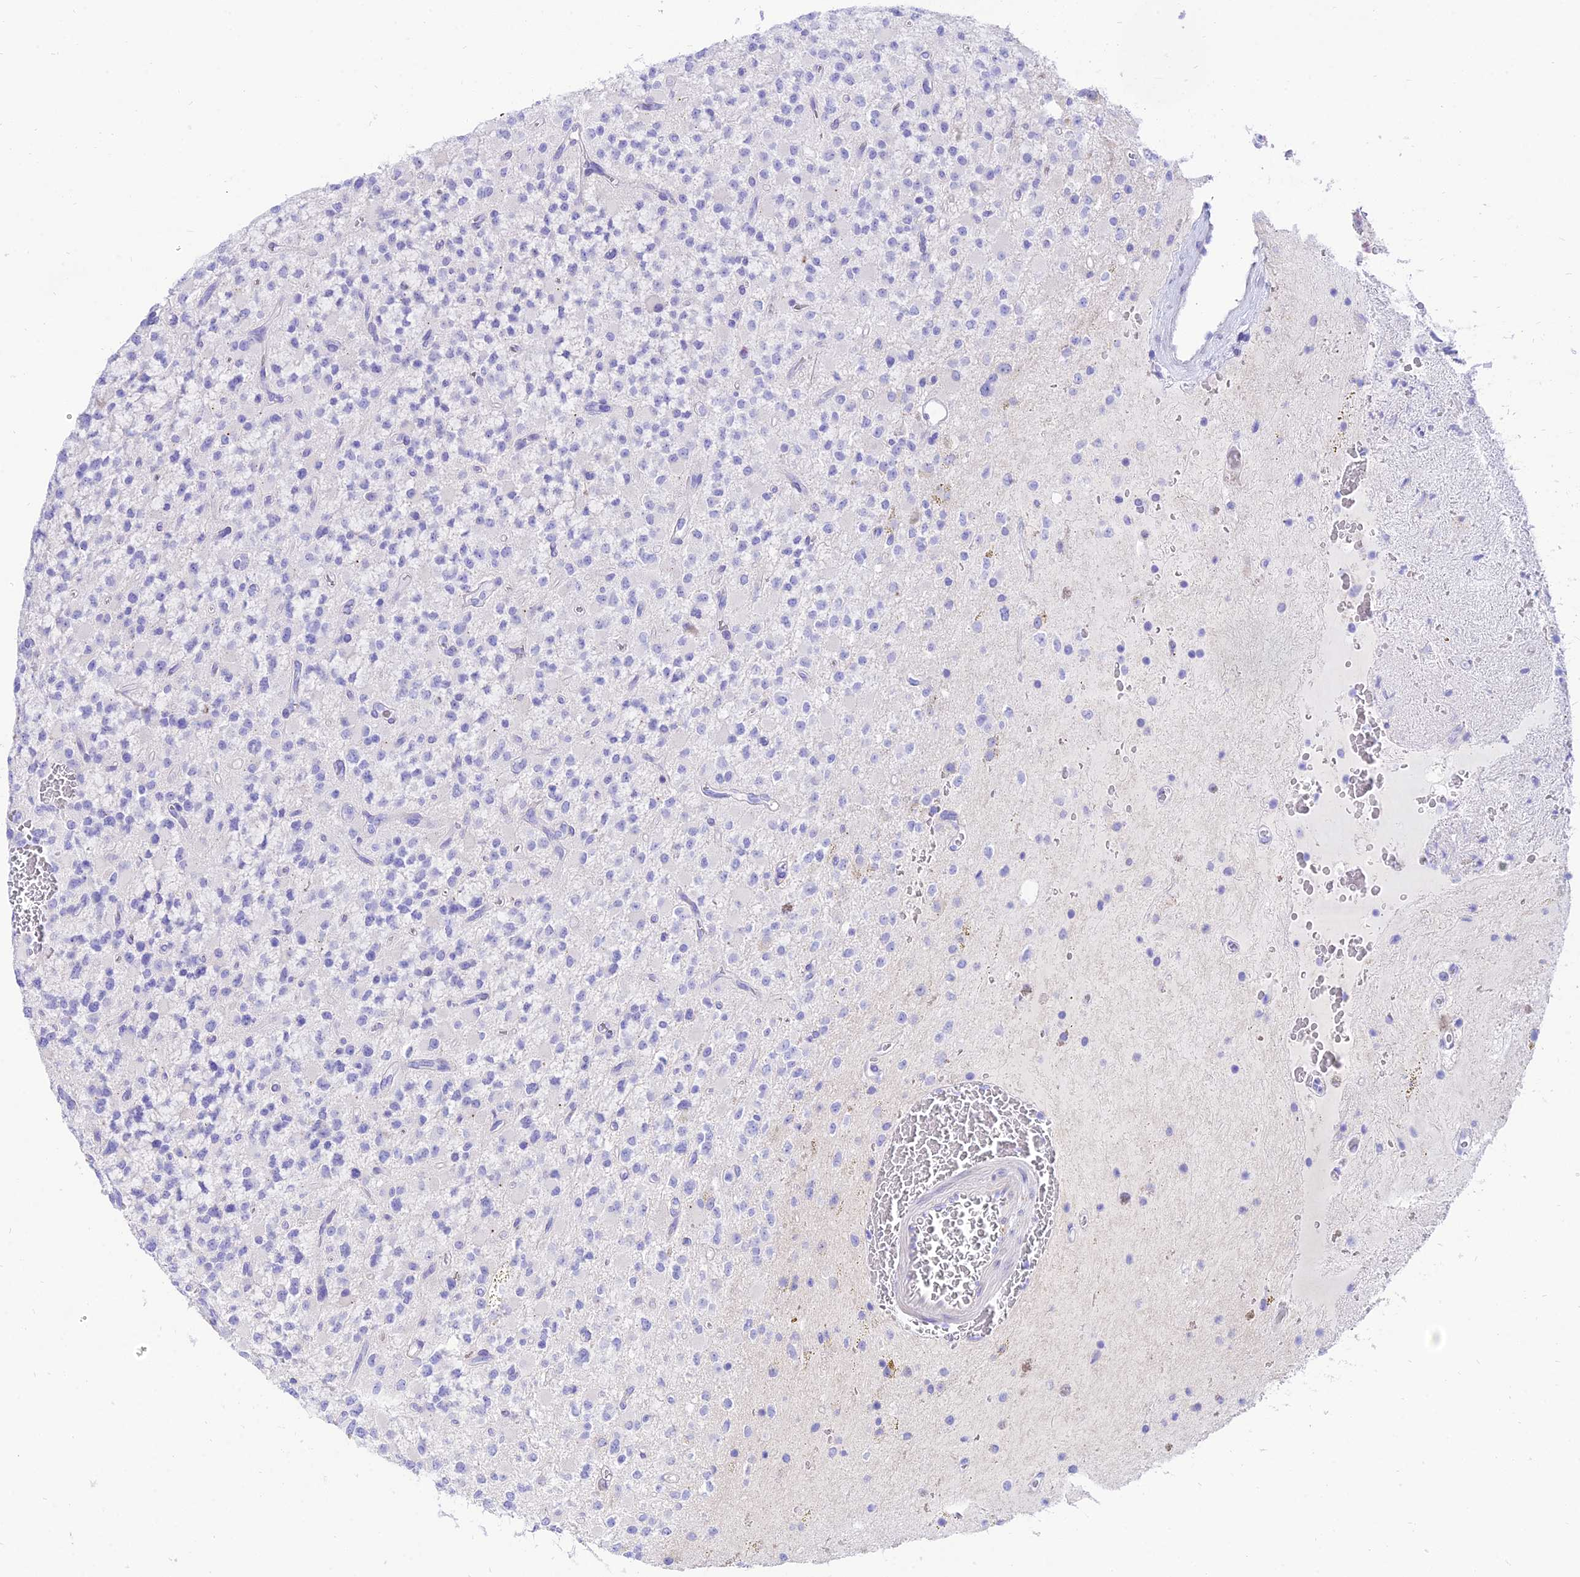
{"staining": {"intensity": "negative", "quantity": "none", "location": "none"}, "tissue": "glioma", "cell_type": "Tumor cells", "image_type": "cancer", "snomed": [{"axis": "morphology", "description": "Glioma, malignant, High grade"}, {"axis": "topography", "description": "Brain"}], "caption": "Photomicrograph shows no protein staining in tumor cells of glioma tissue.", "gene": "TAC3", "patient": {"sex": "male", "age": 34}}